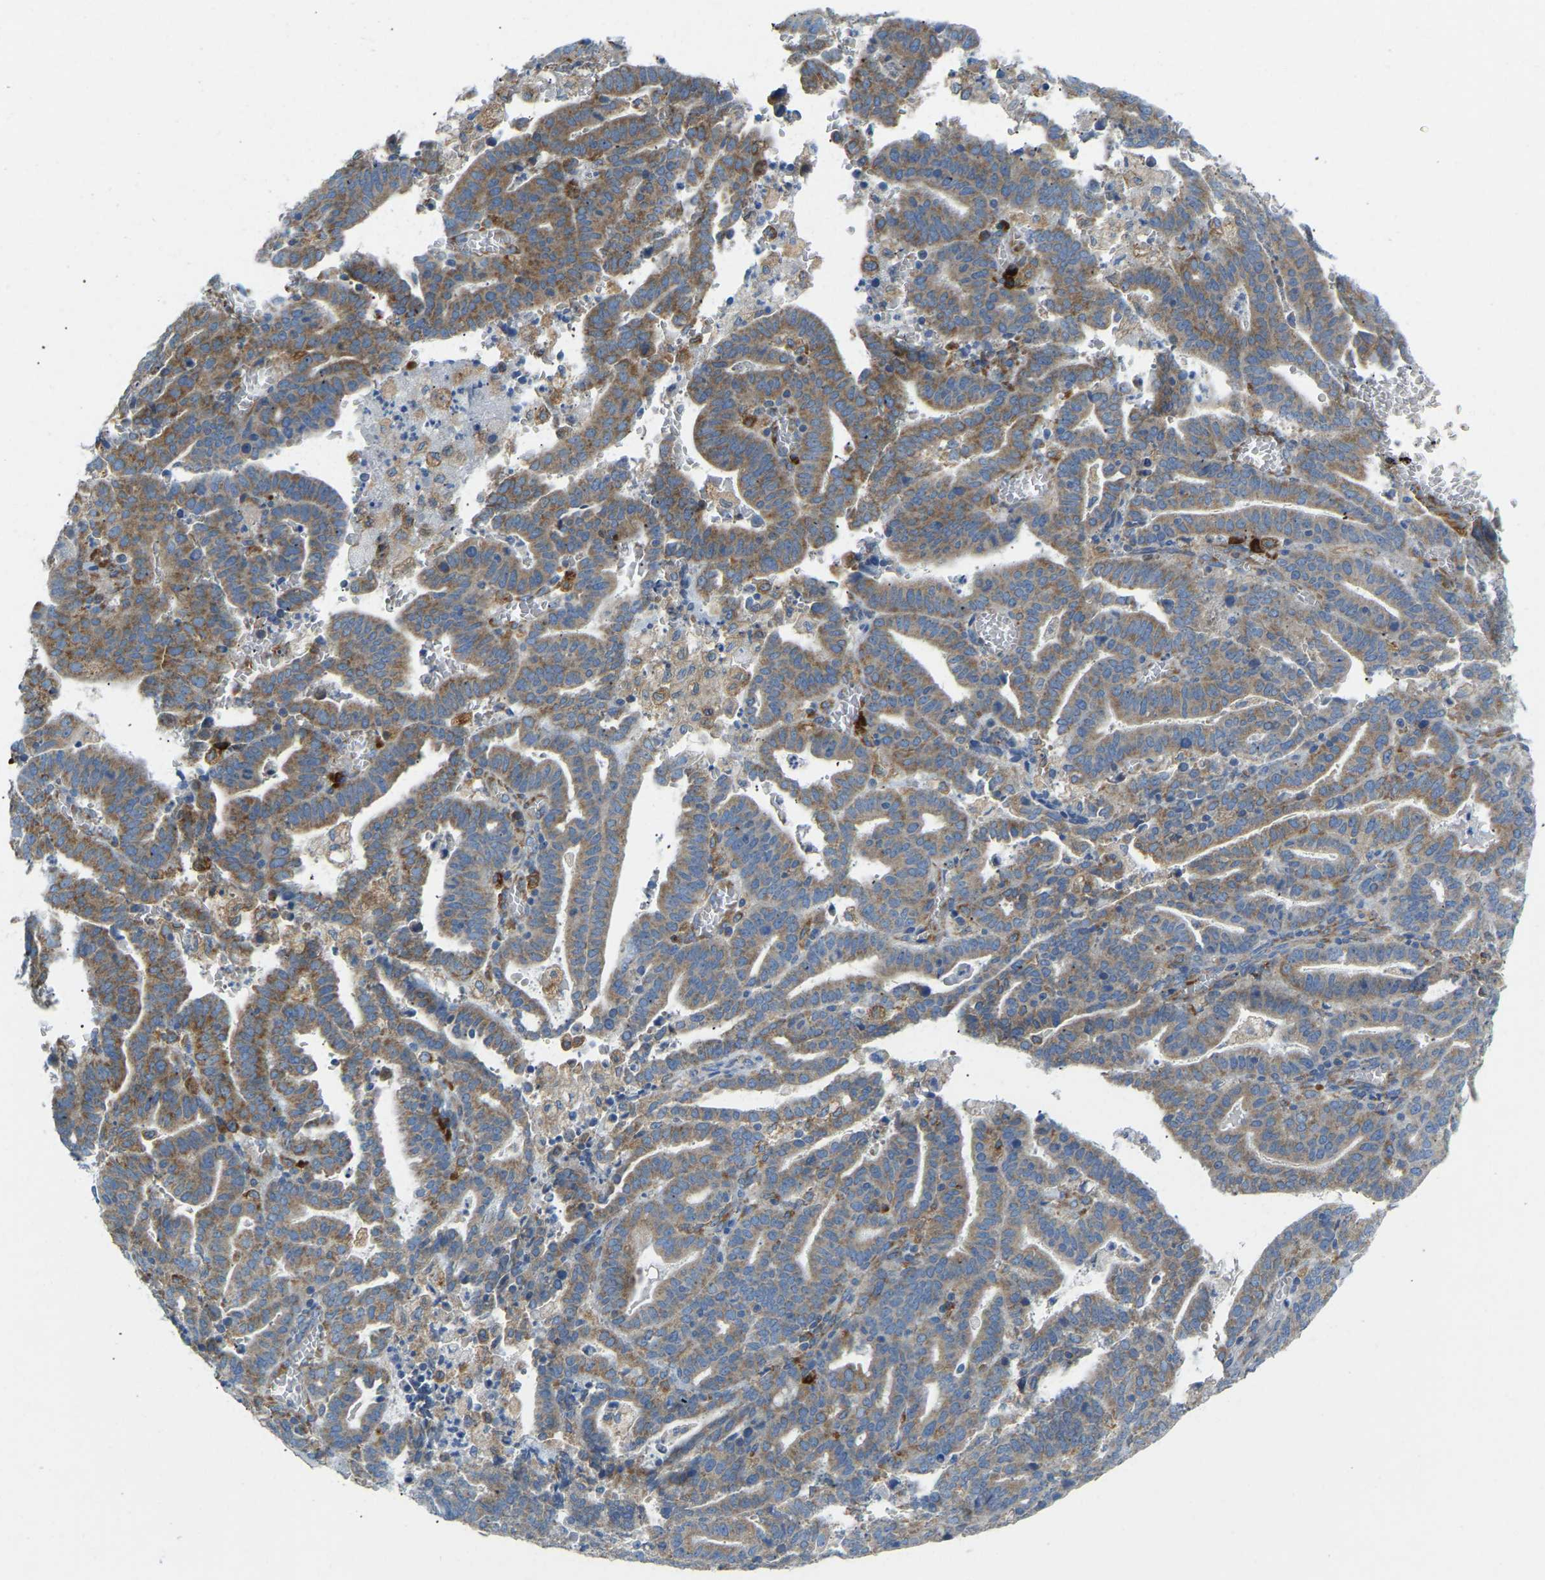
{"staining": {"intensity": "moderate", "quantity": ">75%", "location": "cytoplasmic/membranous"}, "tissue": "endometrial cancer", "cell_type": "Tumor cells", "image_type": "cancer", "snomed": [{"axis": "morphology", "description": "Adenocarcinoma, NOS"}, {"axis": "topography", "description": "Uterus"}], "caption": "This is an image of immunohistochemistry staining of endometrial cancer, which shows moderate expression in the cytoplasmic/membranous of tumor cells.", "gene": "SND1", "patient": {"sex": "female", "age": 83}}